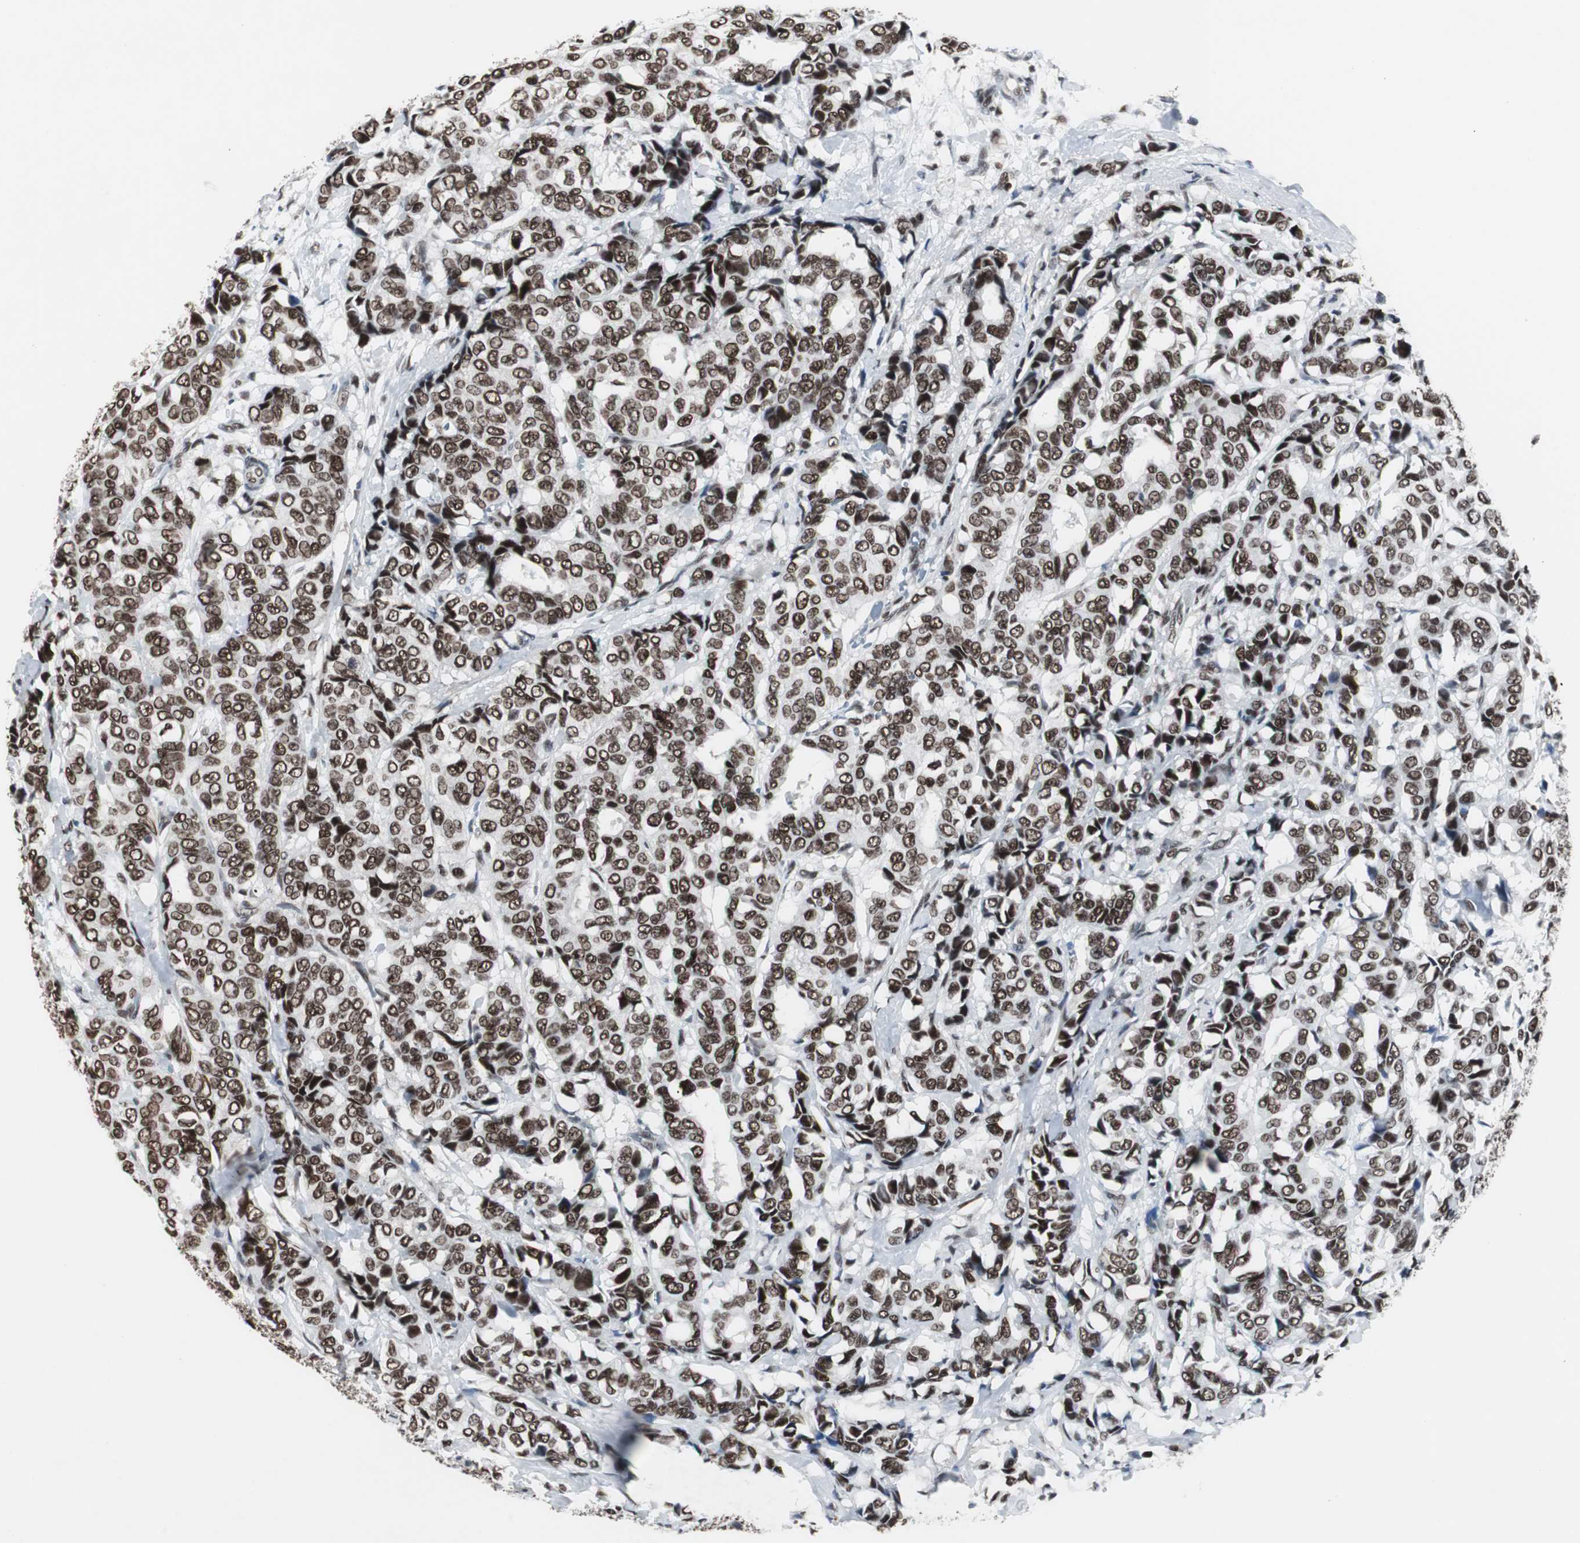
{"staining": {"intensity": "strong", "quantity": ">75%", "location": "nuclear"}, "tissue": "breast cancer", "cell_type": "Tumor cells", "image_type": "cancer", "snomed": [{"axis": "morphology", "description": "Duct carcinoma"}, {"axis": "topography", "description": "Breast"}], "caption": "IHC of breast infiltrating ductal carcinoma reveals high levels of strong nuclear staining in approximately >75% of tumor cells.", "gene": "RAD9A", "patient": {"sex": "female", "age": 87}}